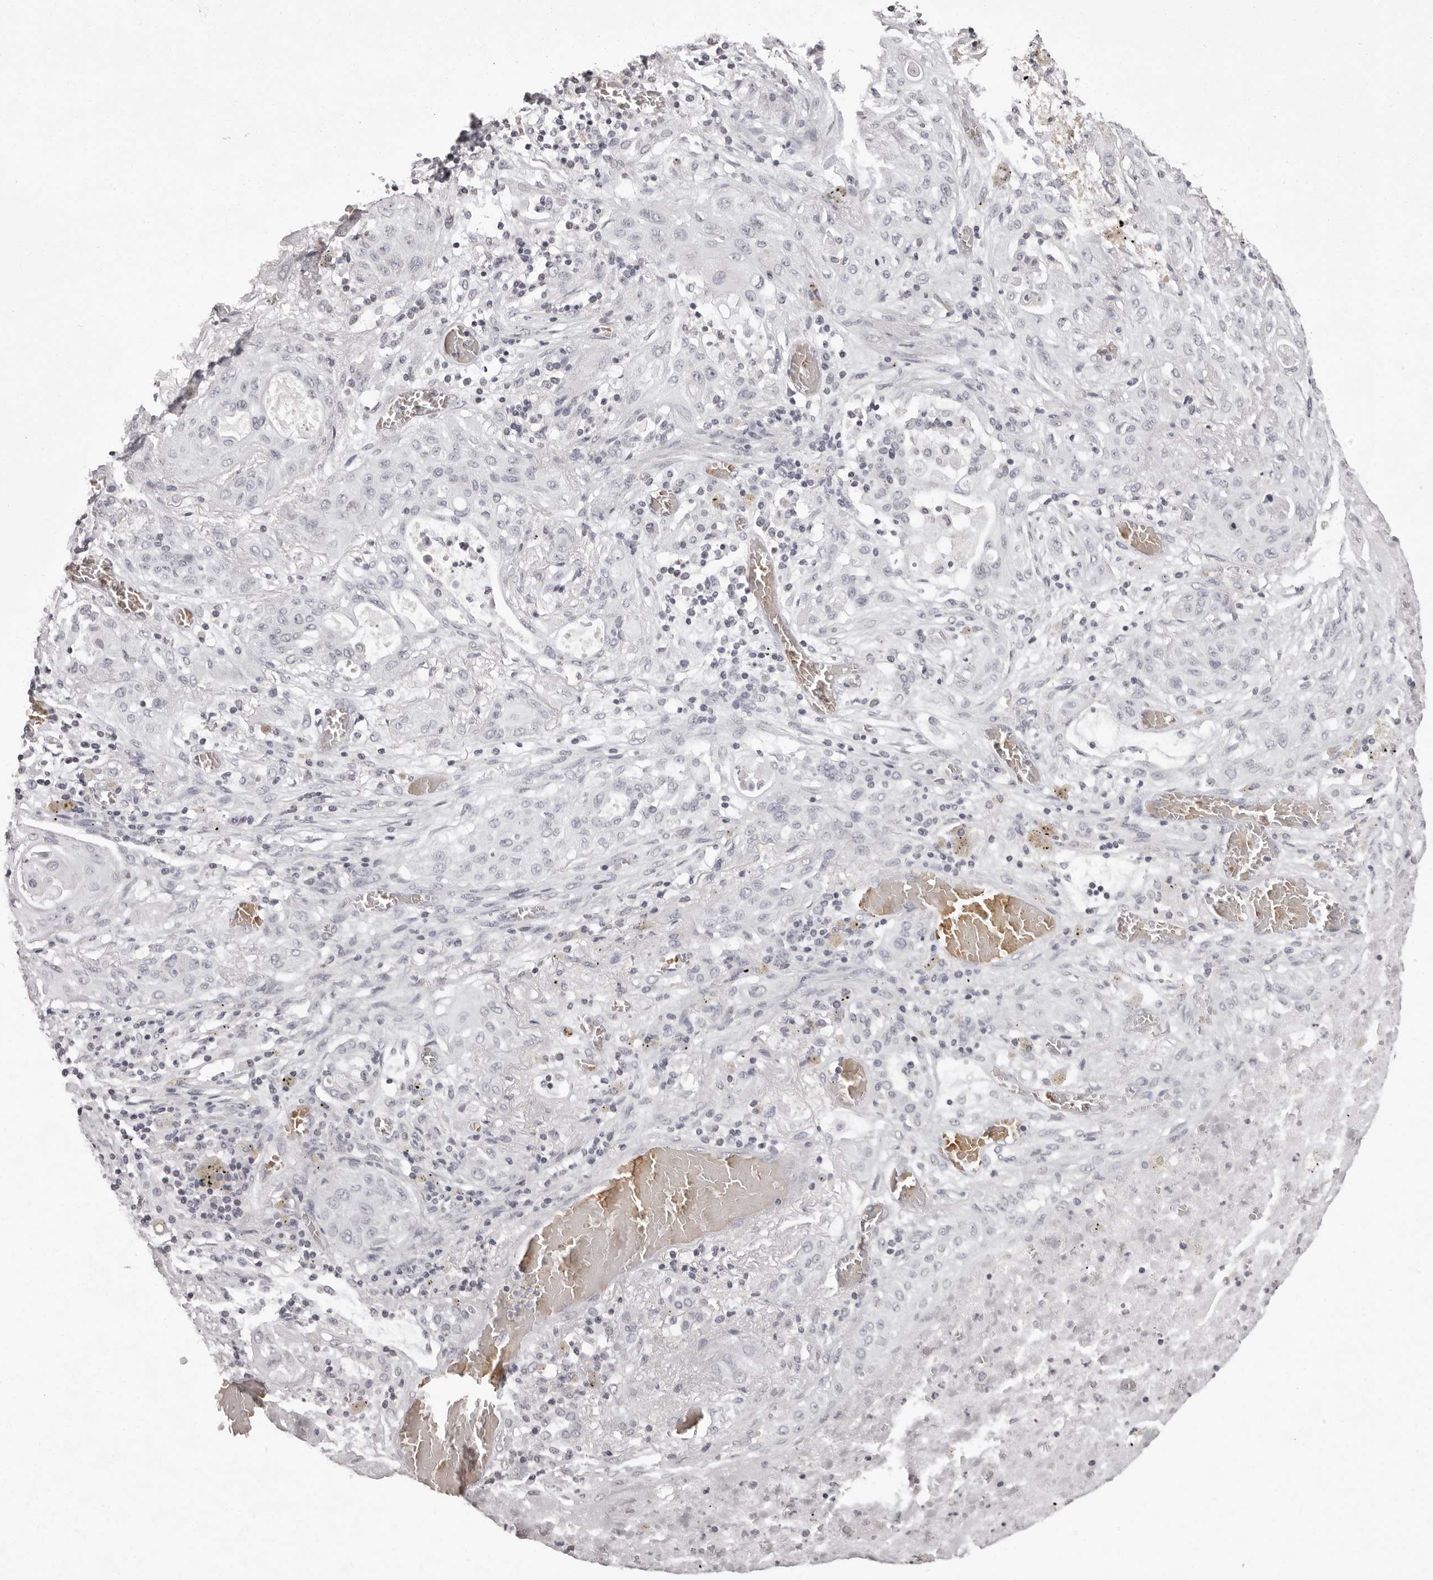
{"staining": {"intensity": "negative", "quantity": "none", "location": "none"}, "tissue": "lung cancer", "cell_type": "Tumor cells", "image_type": "cancer", "snomed": [{"axis": "morphology", "description": "Squamous cell carcinoma, NOS"}, {"axis": "topography", "description": "Lung"}], "caption": "Protein analysis of lung squamous cell carcinoma demonstrates no significant expression in tumor cells.", "gene": "C8orf74", "patient": {"sex": "female", "age": 47}}